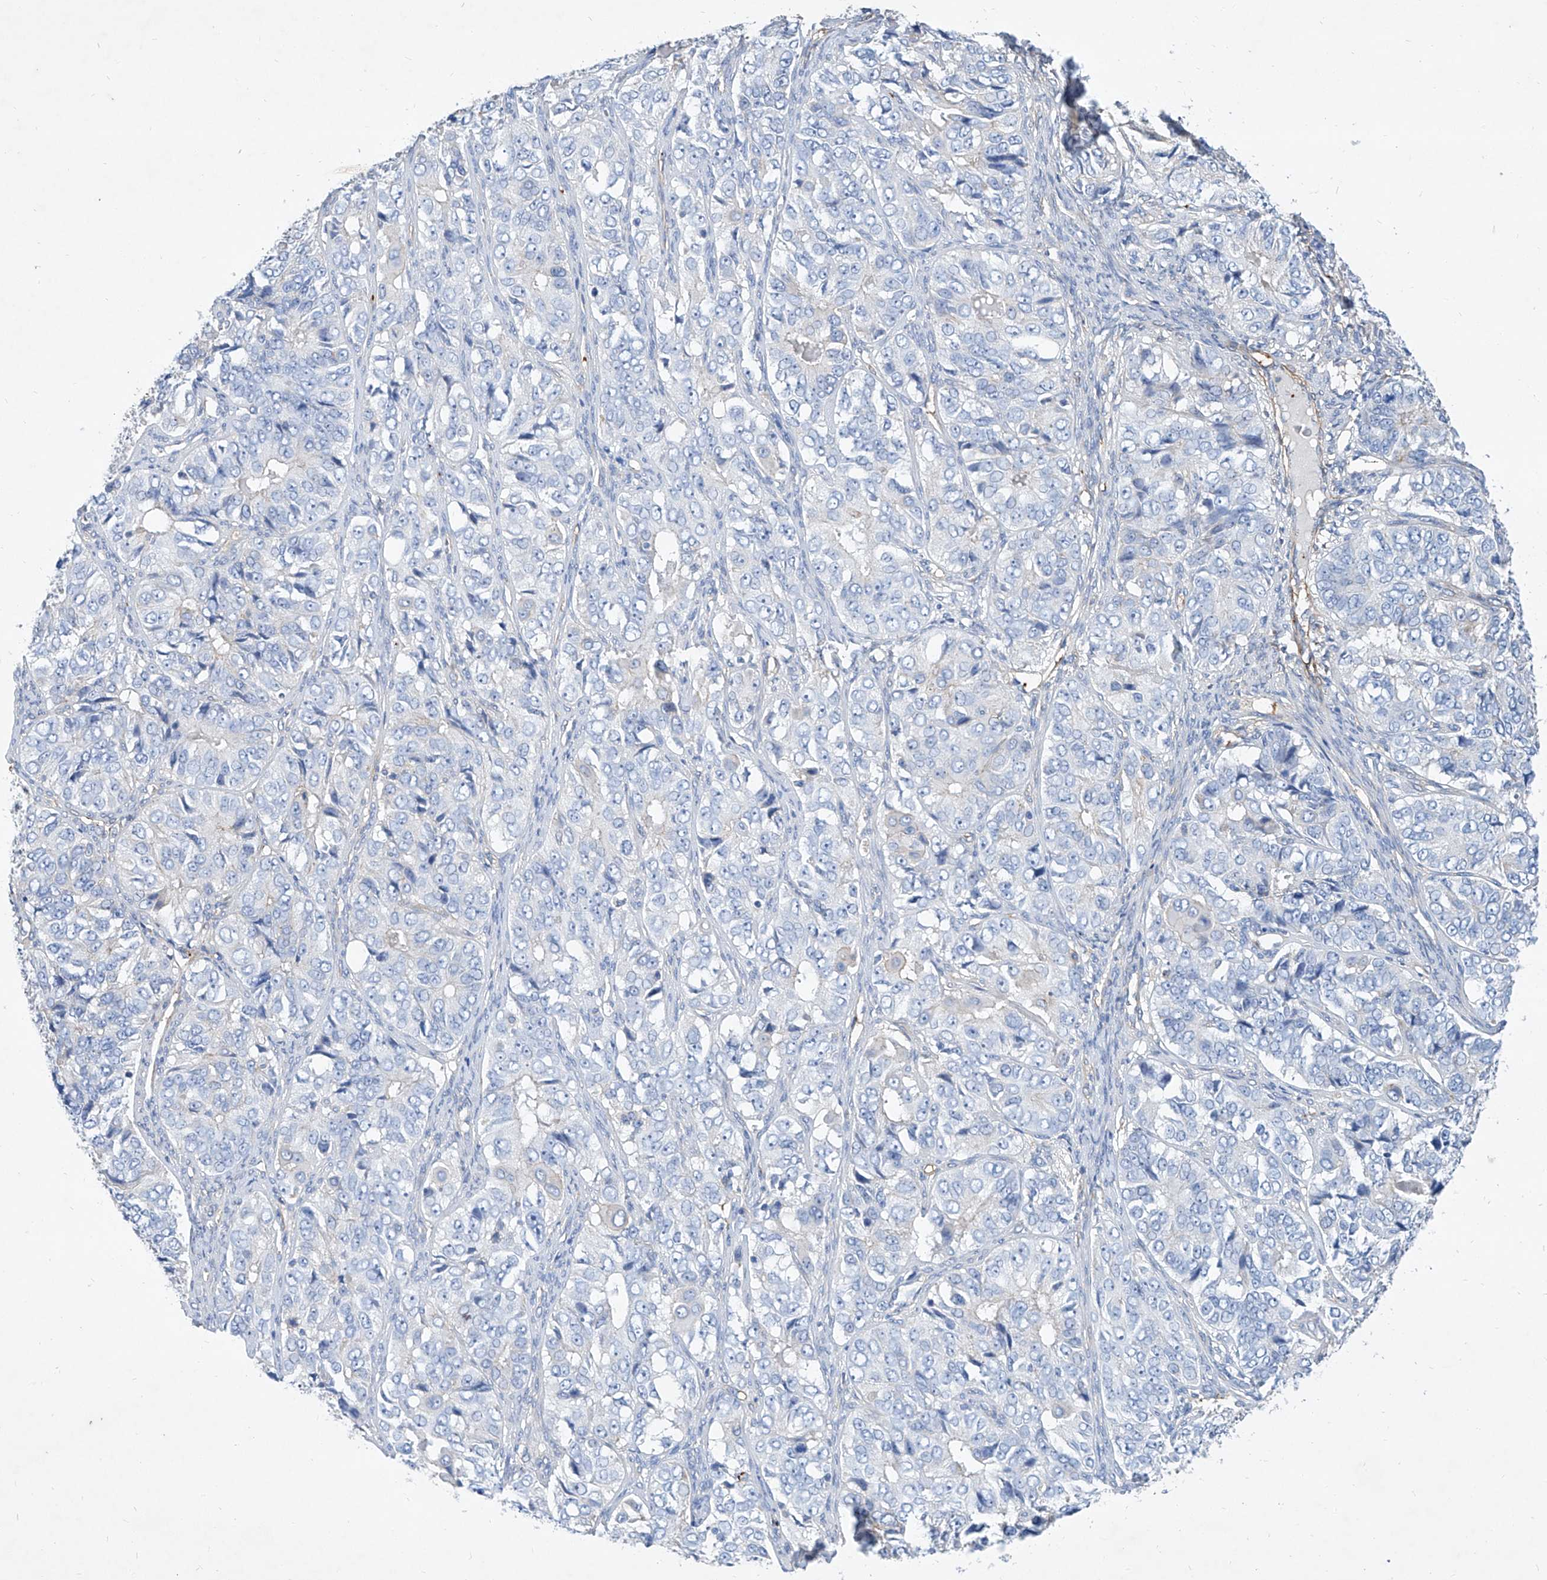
{"staining": {"intensity": "negative", "quantity": "none", "location": "none"}, "tissue": "ovarian cancer", "cell_type": "Tumor cells", "image_type": "cancer", "snomed": [{"axis": "morphology", "description": "Carcinoma, endometroid"}, {"axis": "topography", "description": "Ovary"}], "caption": "The micrograph shows no staining of tumor cells in ovarian cancer.", "gene": "TAS2R60", "patient": {"sex": "female", "age": 51}}